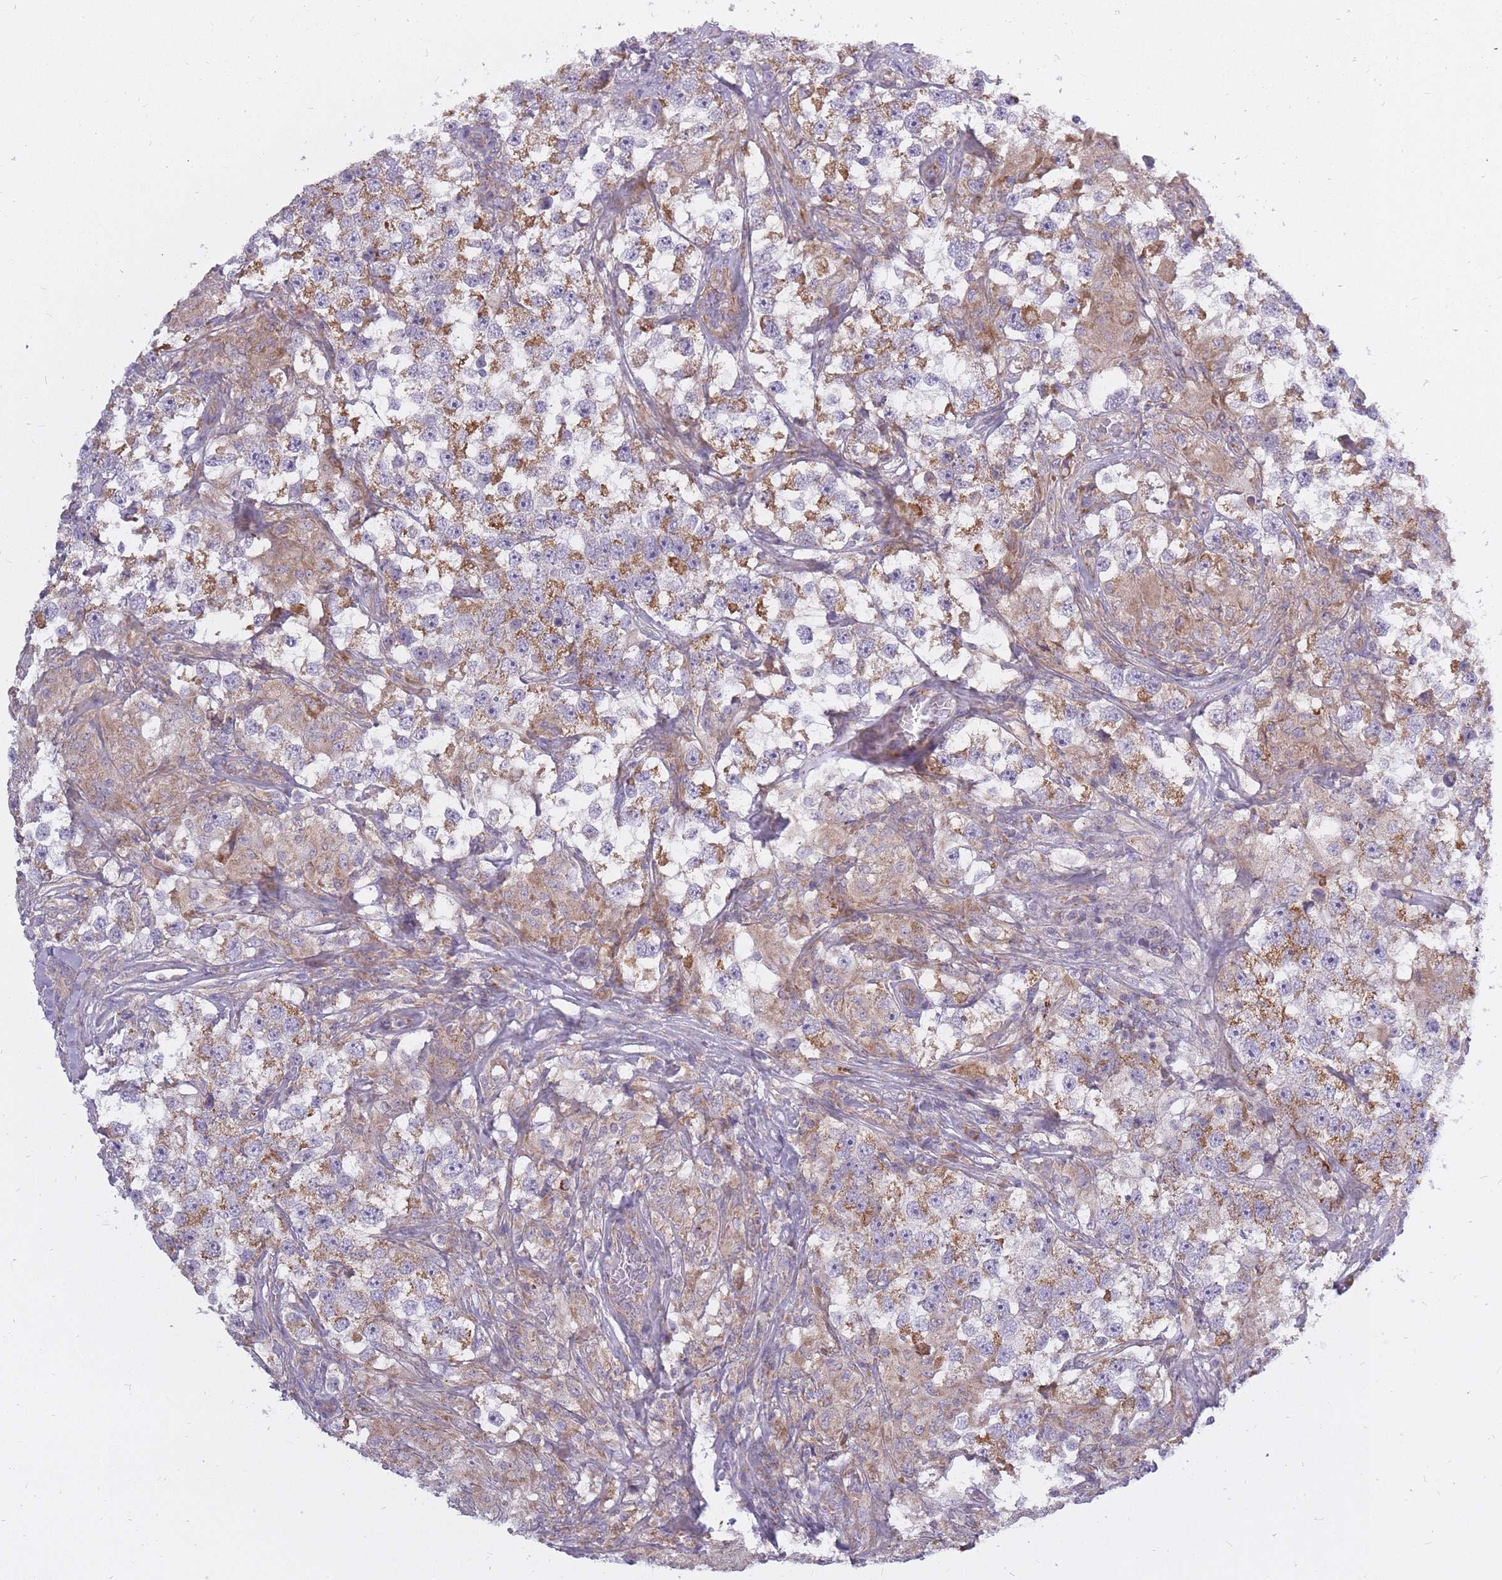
{"staining": {"intensity": "moderate", "quantity": "25%-75%", "location": "cytoplasmic/membranous"}, "tissue": "testis cancer", "cell_type": "Tumor cells", "image_type": "cancer", "snomed": [{"axis": "morphology", "description": "Seminoma, NOS"}, {"axis": "topography", "description": "Testis"}], "caption": "Moderate cytoplasmic/membranous positivity is seen in about 25%-75% of tumor cells in testis cancer (seminoma). The protein of interest is shown in brown color, while the nuclei are stained blue.", "gene": "ALKBH4", "patient": {"sex": "male", "age": 46}}